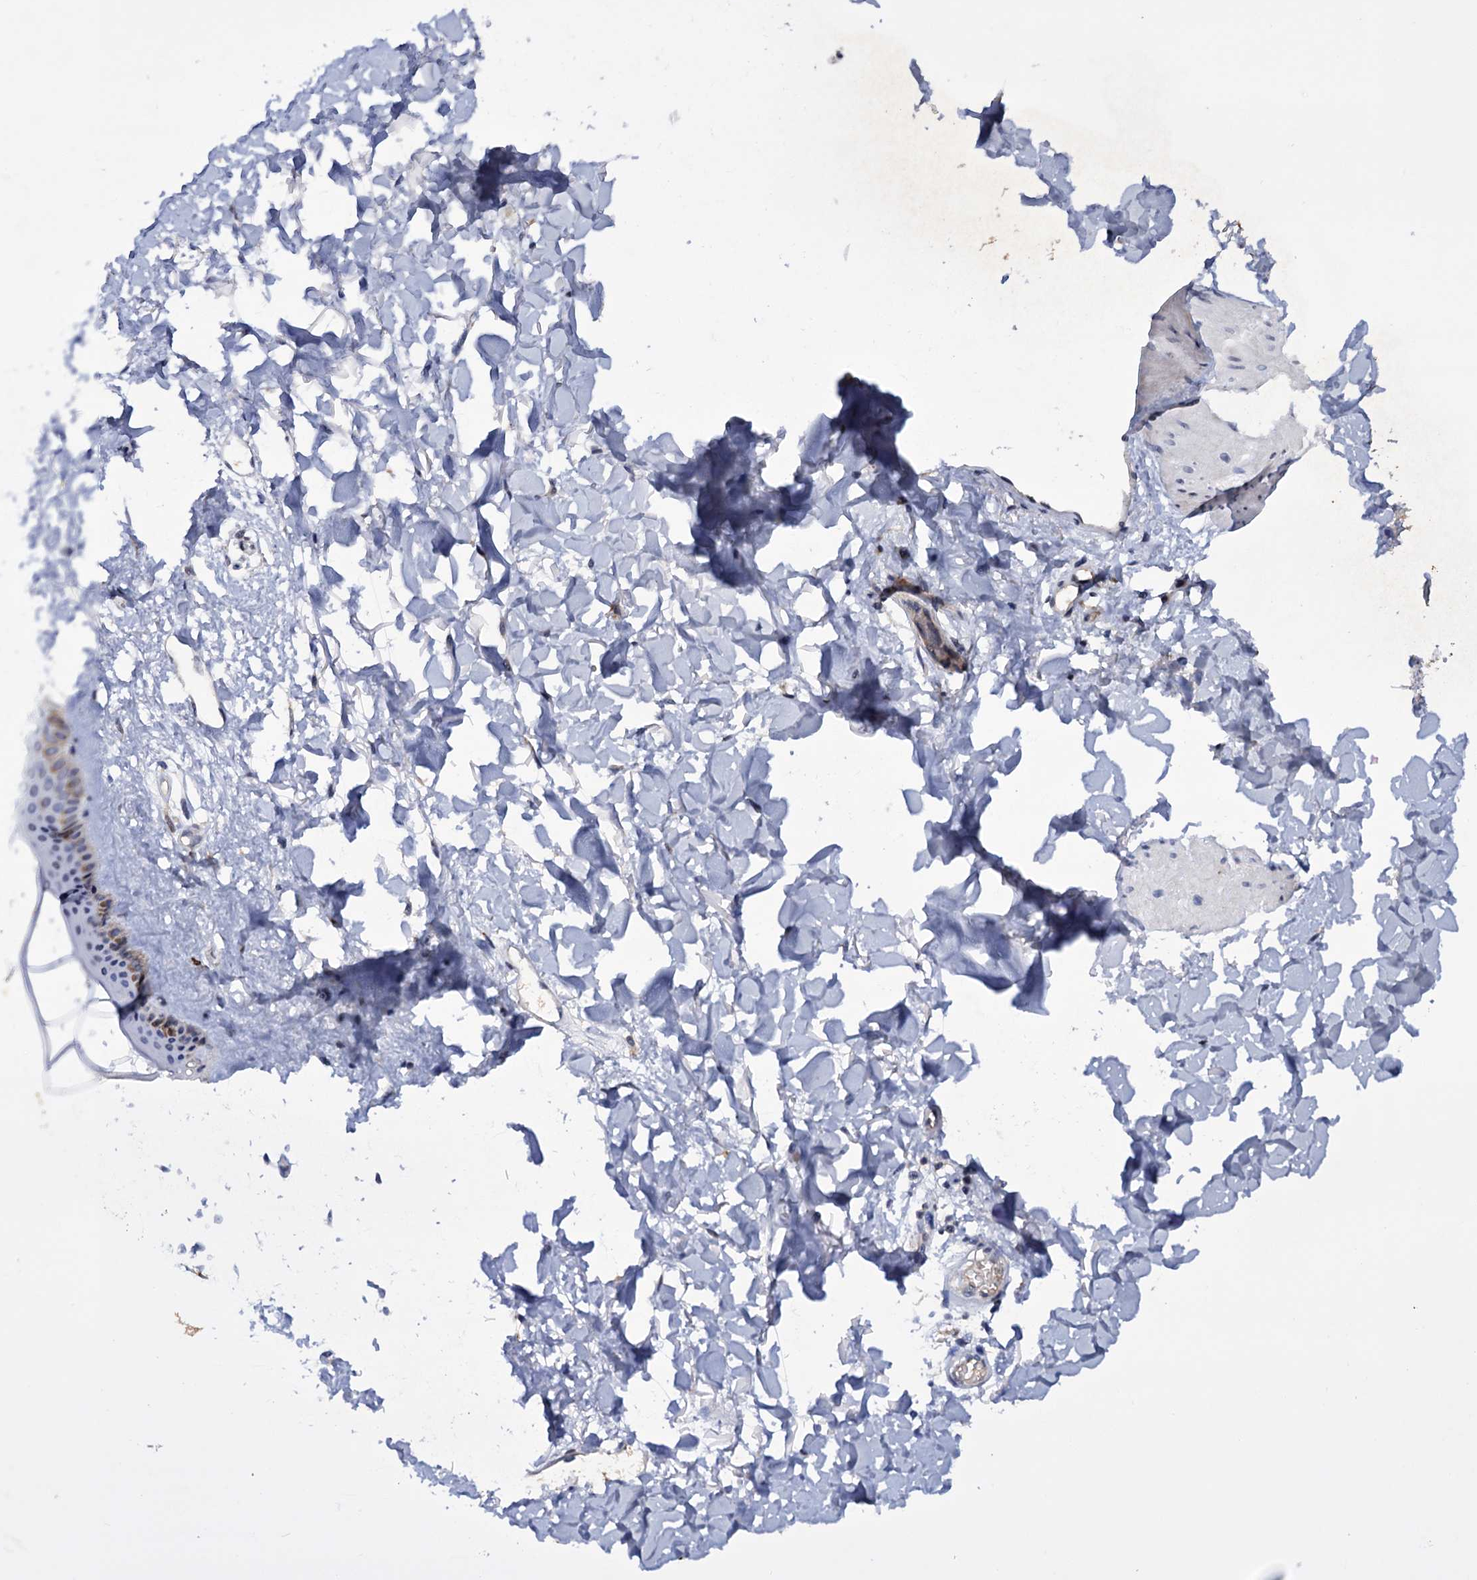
{"staining": {"intensity": "negative", "quantity": "none", "location": "none"}, "tissue": "skin", "cell_type": "Fibroblasts", "image_type": "normal", "snomed": [{"axis": "morphology", "description": "Normal tissue, NOS"}, {"axis": "topography", "description": "Skin"}], "caption": "Fibroblasts are negative for brown protein staining in unremarkable skin.", "gene": "TBC1D12", "patient": {"sex": "female", "age": 58}}